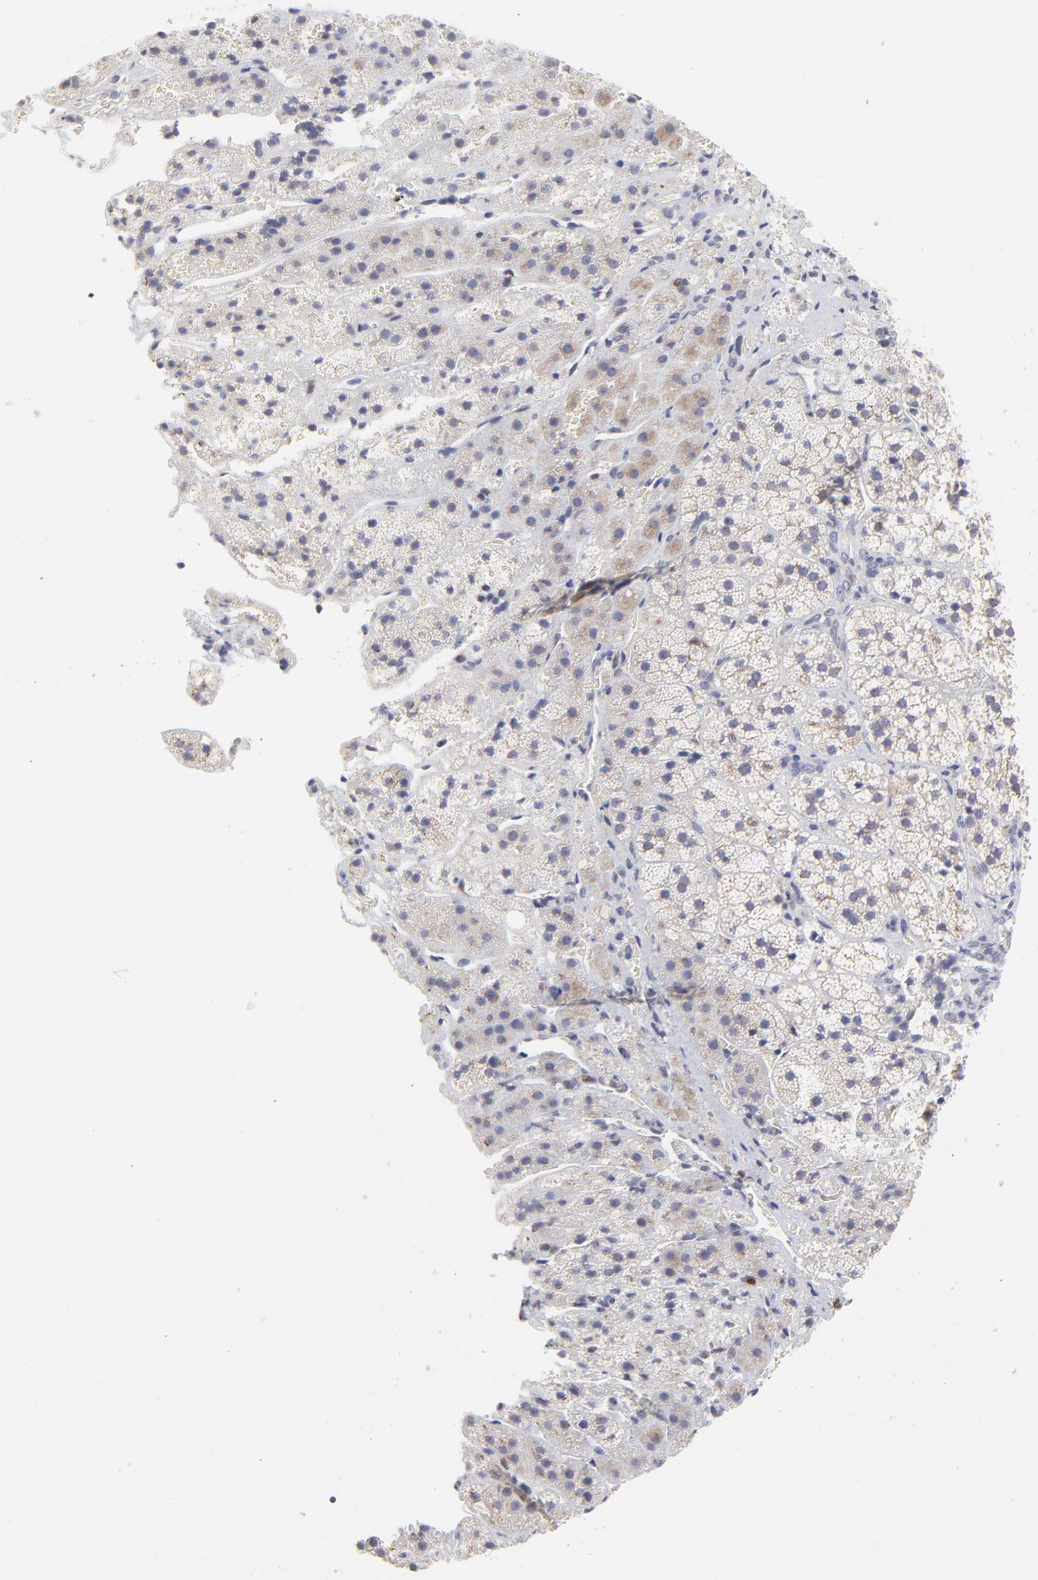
{"staining": {"intensity": "weak", "quantity": "<25%", "location": "cytoplasmic/membranous"}, "tissue": "adrenal gland", "cell_type": "Glandular cells", "image_type": "normal", "snomed": [{"axis": "morphology", "description": "Normal tissue, NOS"}, {"axis": "topography", "description": "Adrenal gland"}], "caption": "Protein analysis of benign adrenal gland reveals no significant expression in glandular cells.", "gene": "NCAPH", "patient": {"sex": "female", "age": 44}}